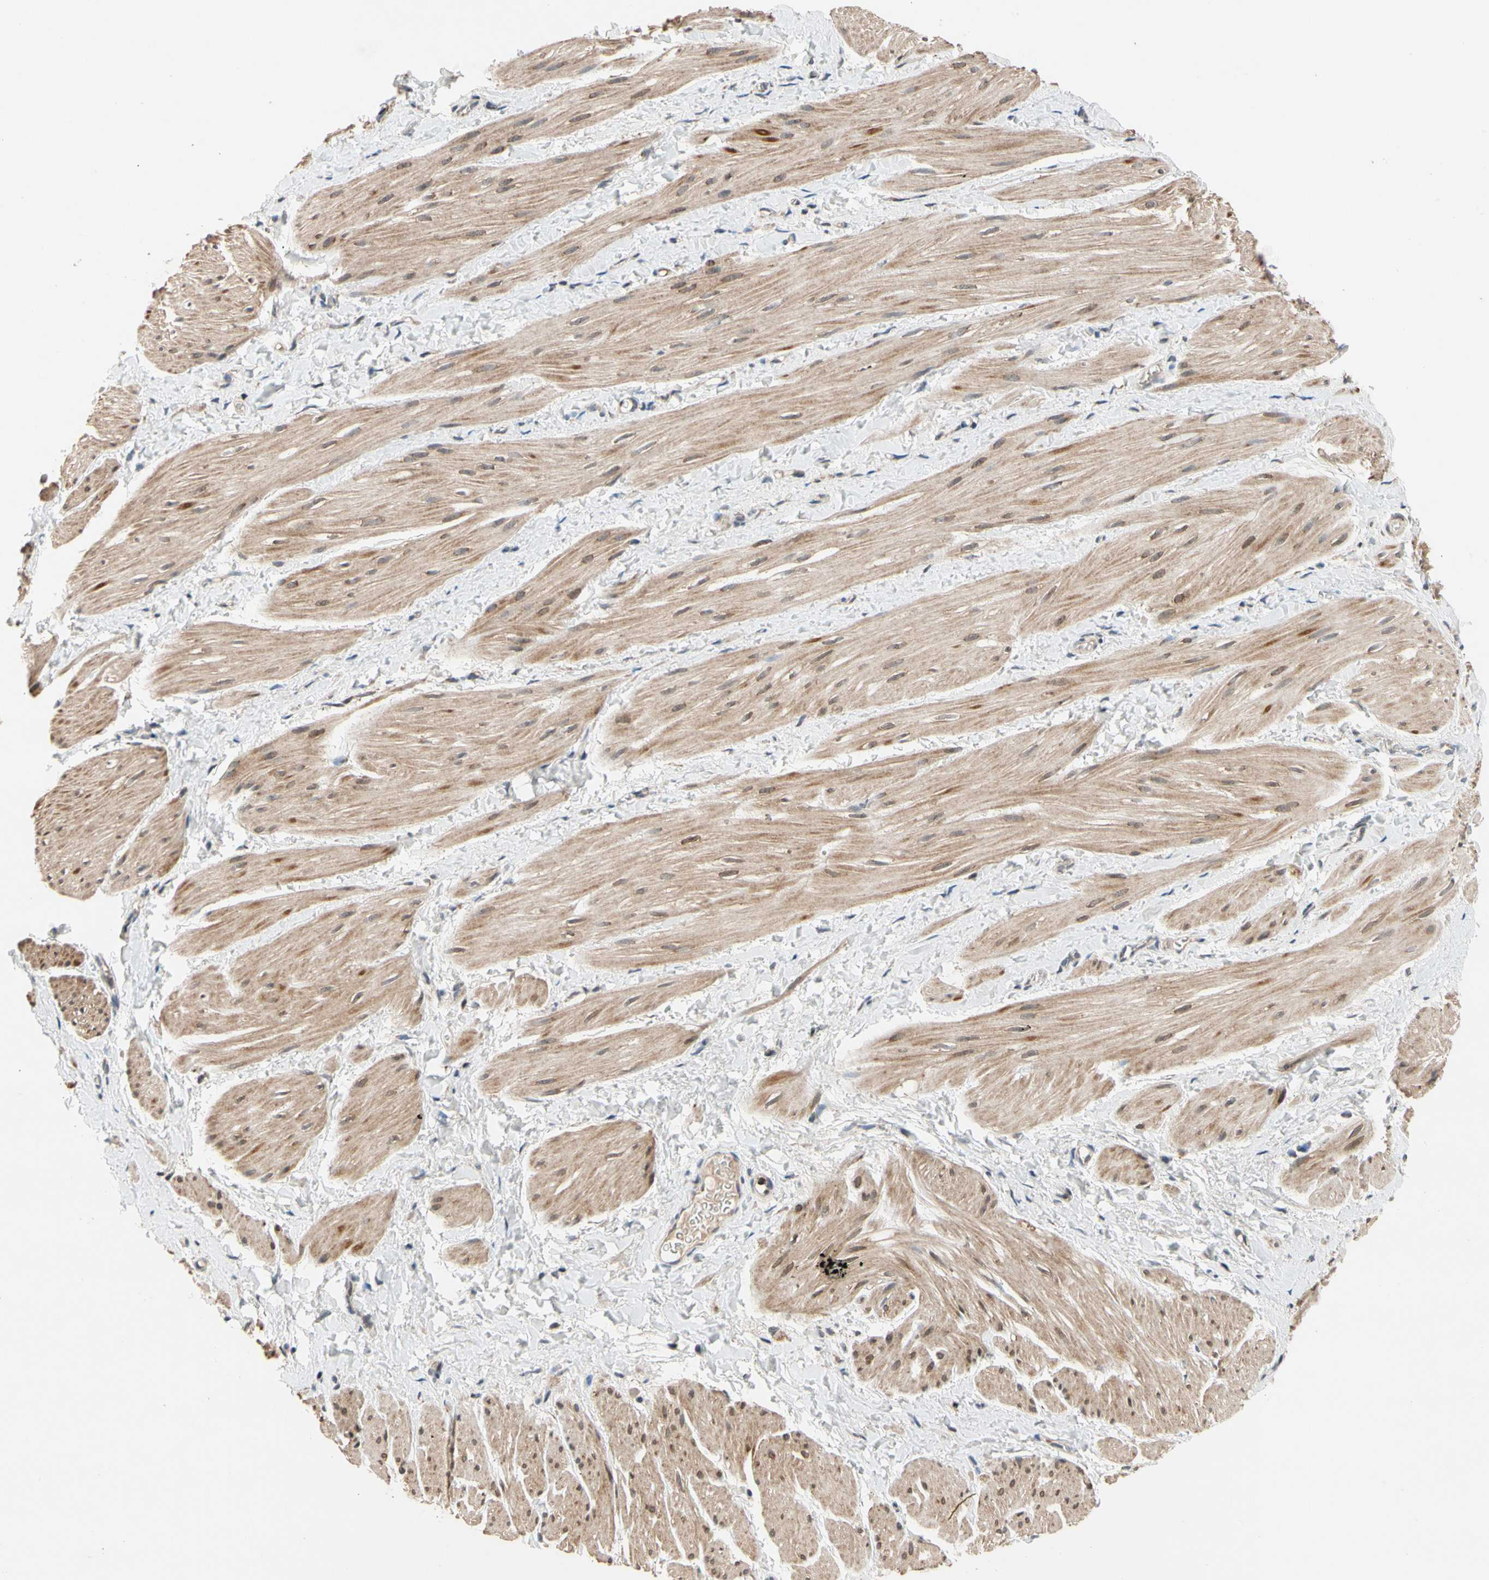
{"staining": {"intensity": "weak", "quantity": ">75%", "location": "cytoplasmic/membranous"}, "tissue": "smooth muscle", "cell_type": "Smooth muscle cells", "image_type": "normal", "snomed": [{"axis": "morphology", "description": "Normal tissue, NOS"}, {"axis": "topography", "description": "Smooth muscle"}], "caption": "Immunohistochemical staining of normal human smooth muscle reveals low levels of weak cytoplasmic/membranous staining in about >75% of smooth muscle cells.", "gene": "KHDC4", "patient": {"sex": "male", "age": 16}}